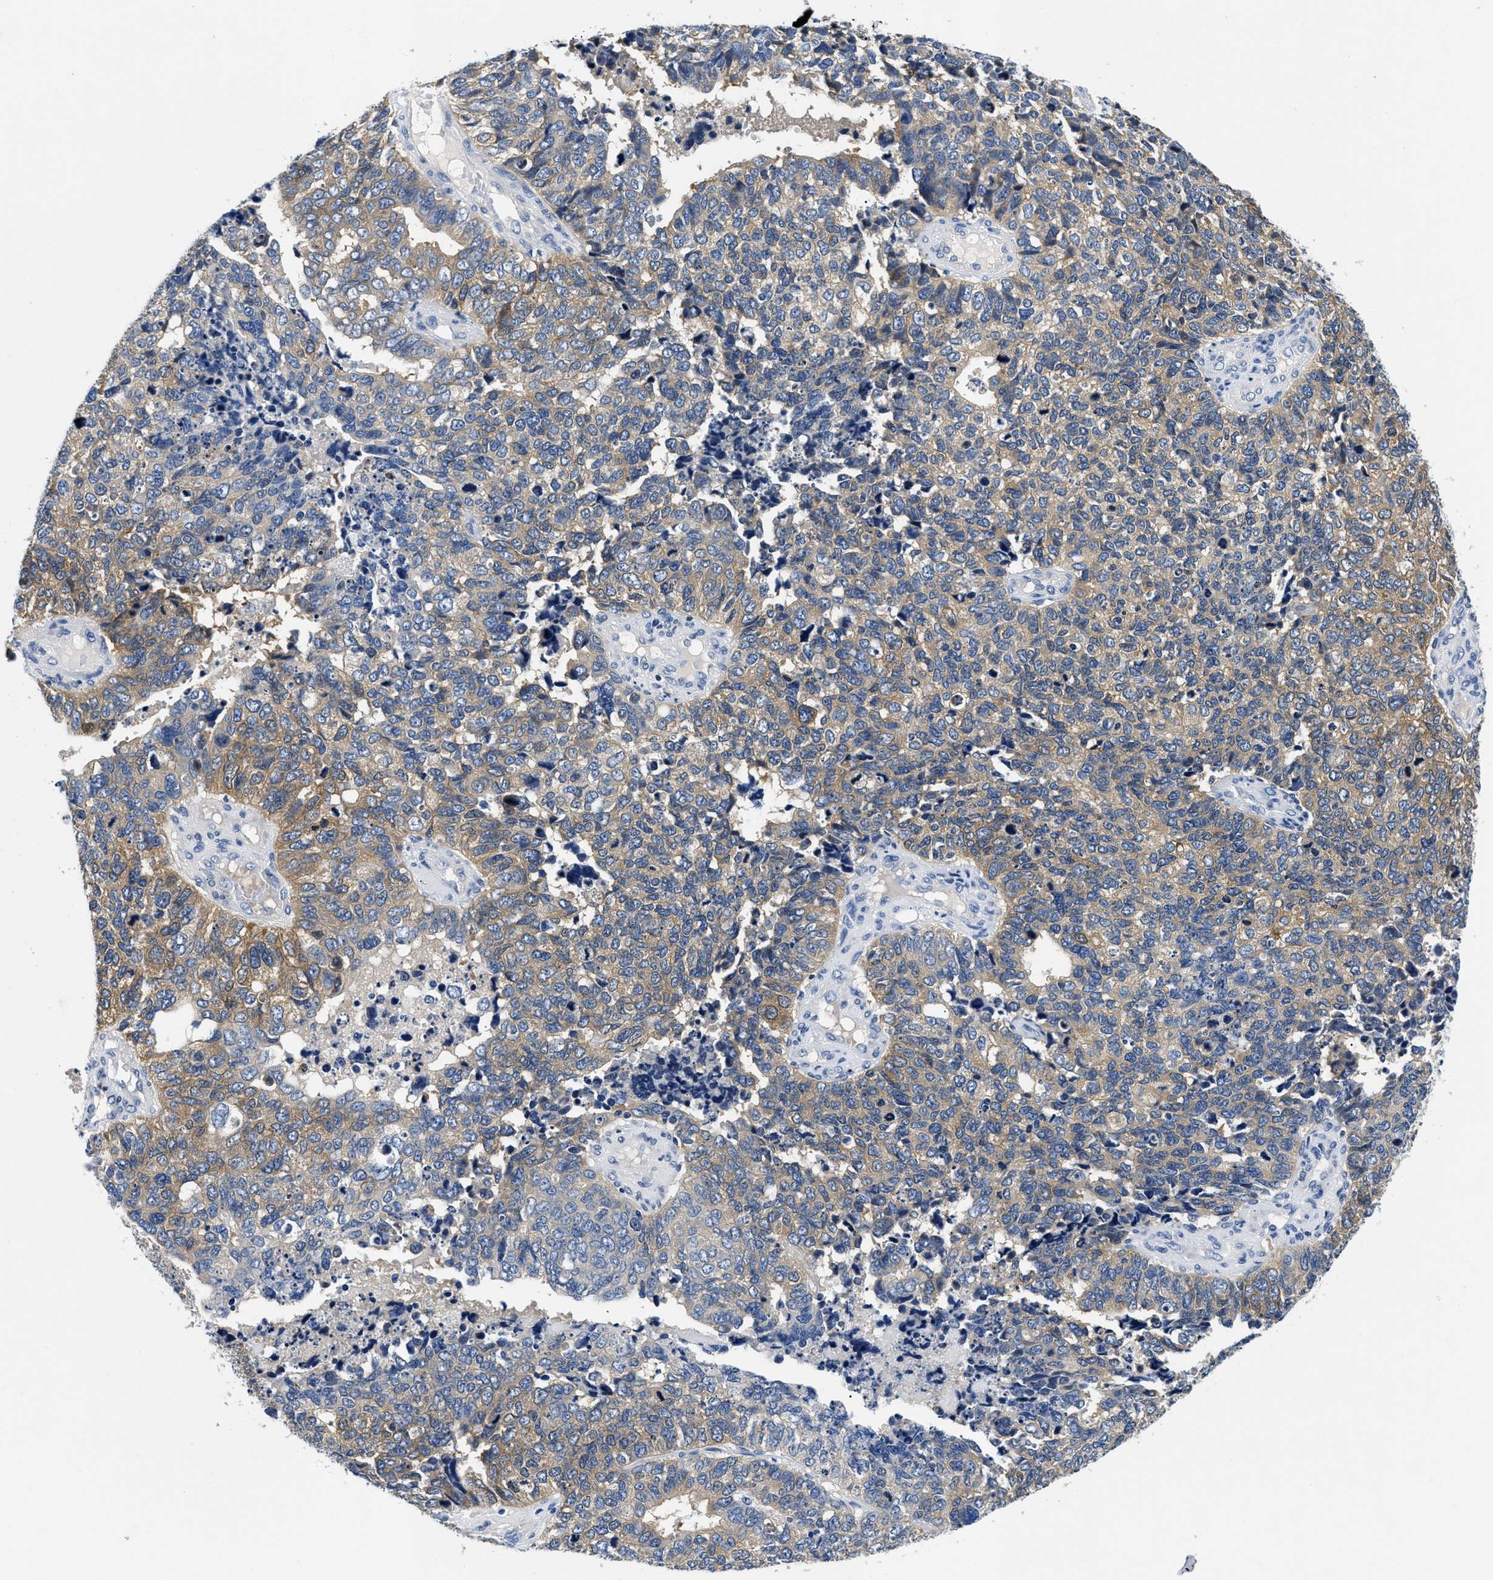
{"staining": {"intensity": "weak", "quantity": ">75%", "location": "cytoplasmic/membranous"}, "tissue": "cervical cancer", "cell_type": "Tumor cells", "image_type": "cancer", "snomed": [{"axis": "morphology", "description": "Squamous cell carcinoma, NOS"}, {"axis": "topography", "description": "Cervix"}], "caption": "High-magnification brightfield microscopy of cervical cancer (squamous cell carcinoma) stained with DAB (3,3'-diaminobenzidine) (brown) and counterstained with hematoxylin (blue). tumor cells exhibit weak cytoplasmic/membranous positivity is present in approximately>75% of cells.", "gene": "MEA1", "patient": {"sex": "female", "age": 63}}